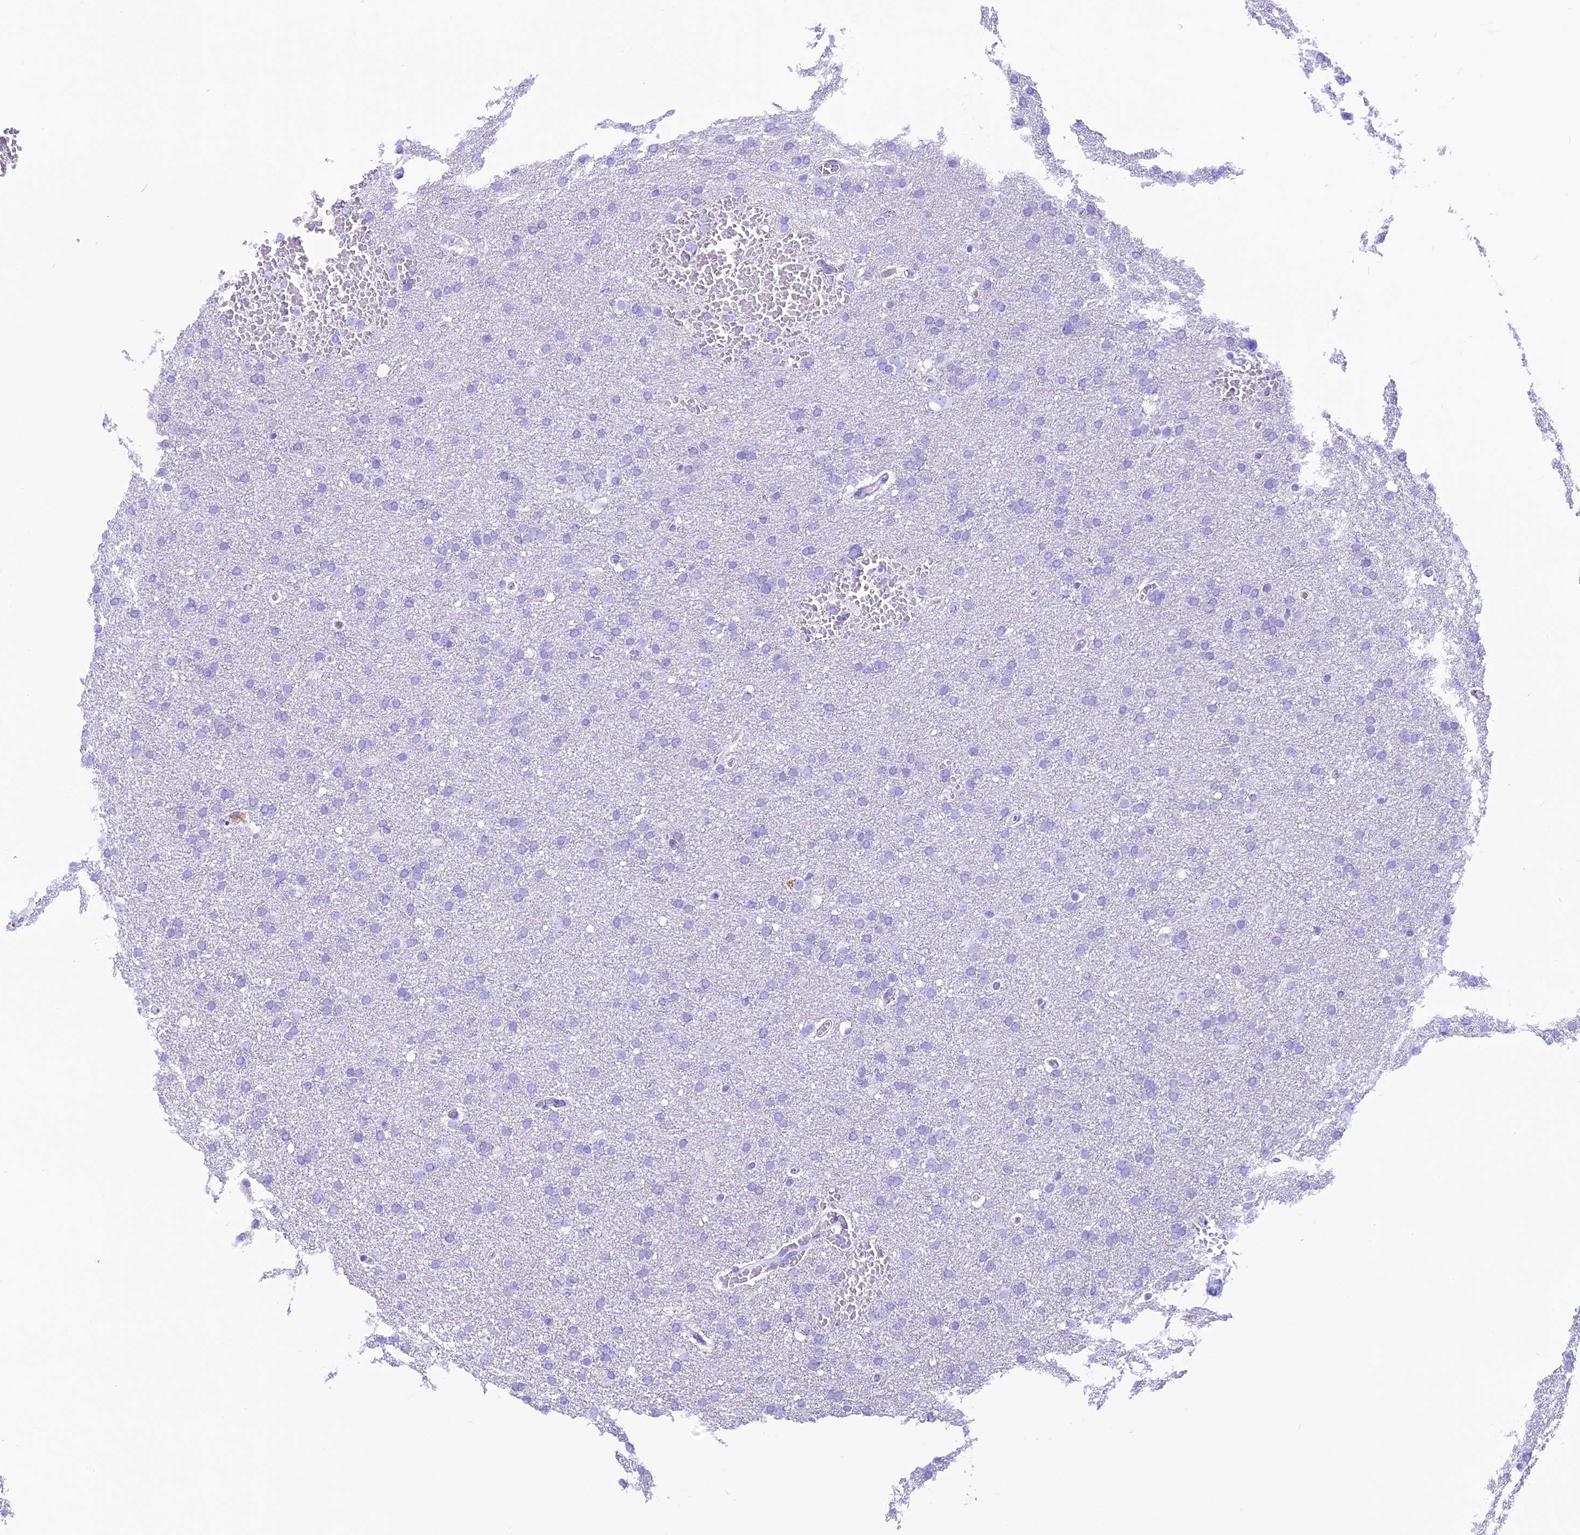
{"staining": {"intensity": "negative", "quantity": "none", "location": "none"}, "tissue": "glioma", "cell_type": "Tumor cells", "image_type": "cancer", "snomed": [{"axis": "morphology", "description": "Glioma, malignant, High grade"}, {"axis": "topography", "description": "Cerebral cortex"}], "caption": "This is an IHC histopathology image of glioma. There is no staining in tumor cells.", "gene": "THRSP", "patient": {"sex": "female", "age": 36}}